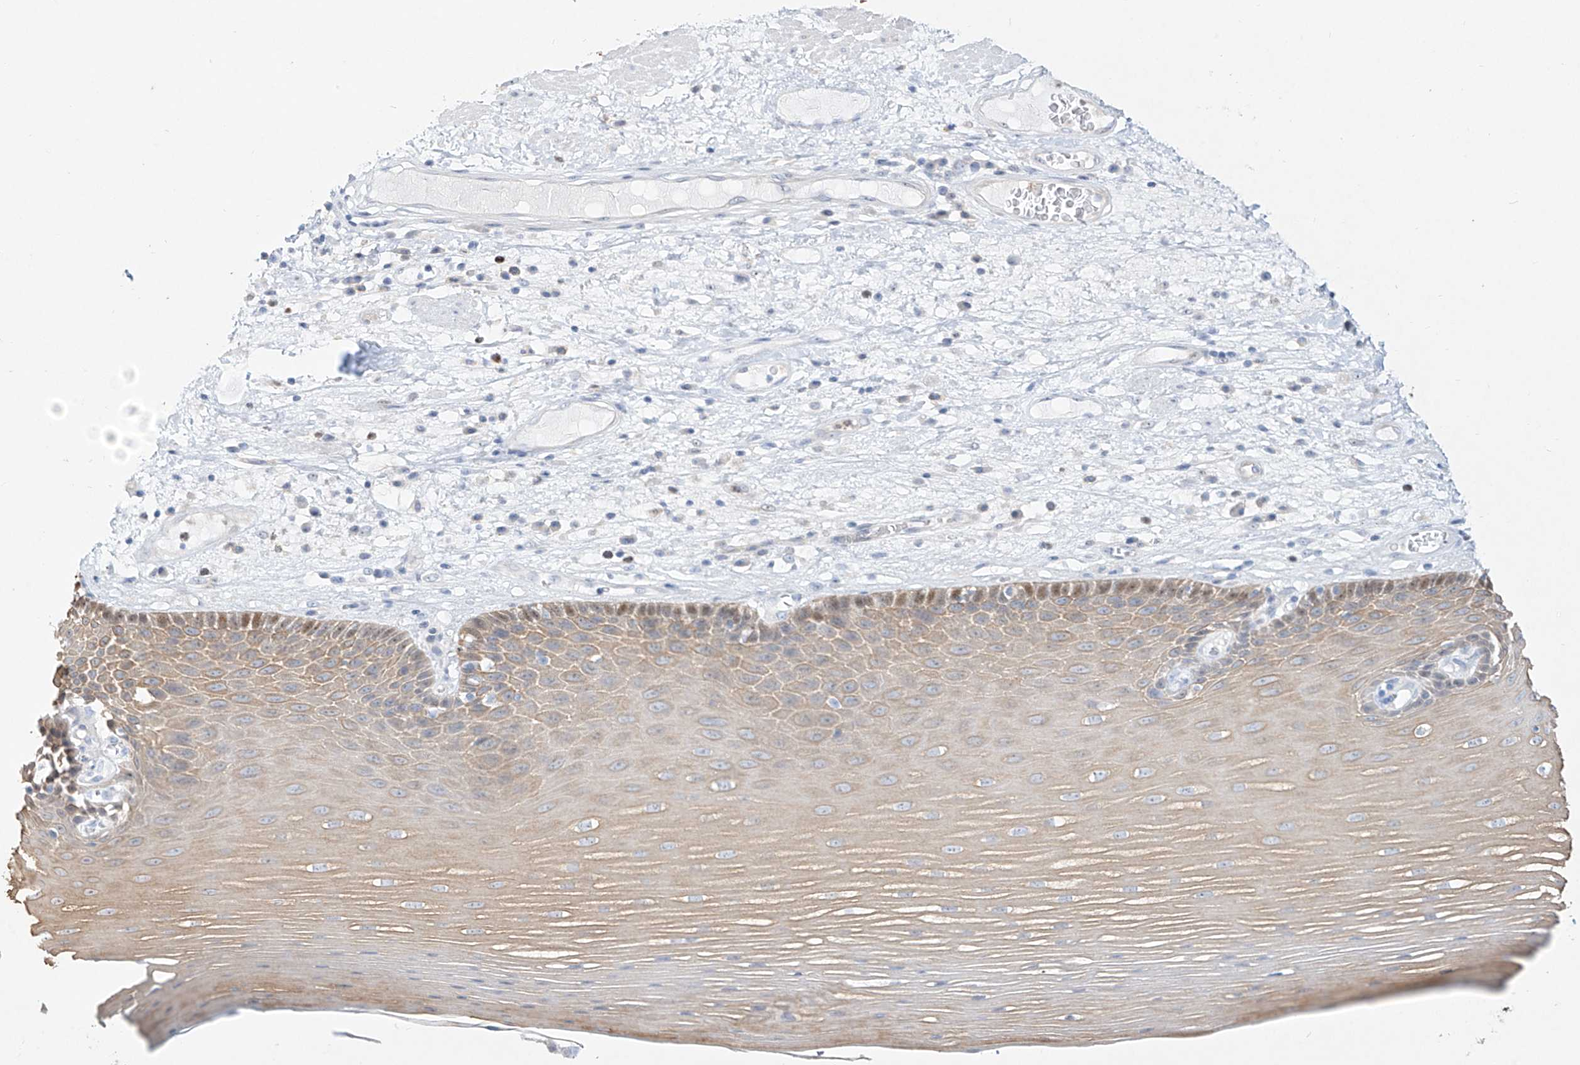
{"staining": {"intensity": "weak", "quantity": ">75%", "location": "cytoplasmic/membranous"}, "tissue": "esophagus", "cell_type": "Squamous epithelial cells", "image_type": "normal", "snomed": [{"axis": "morphology", "description": "Normal tissue, NOS"}, {"axis": "topography", "description": "Esophagus"}], "caption": "High-magnification brightfield microscopy of unremarkable esophagus stained with DAB (brown) and counterstained with hematoxylin (blue). squamous epithelial cells exhibit weak cytoplasmic/membranous expression is identified in approximately>75% of cells.", "gene": "SNU13", "patient": {"sex": "male", "age": 62}}